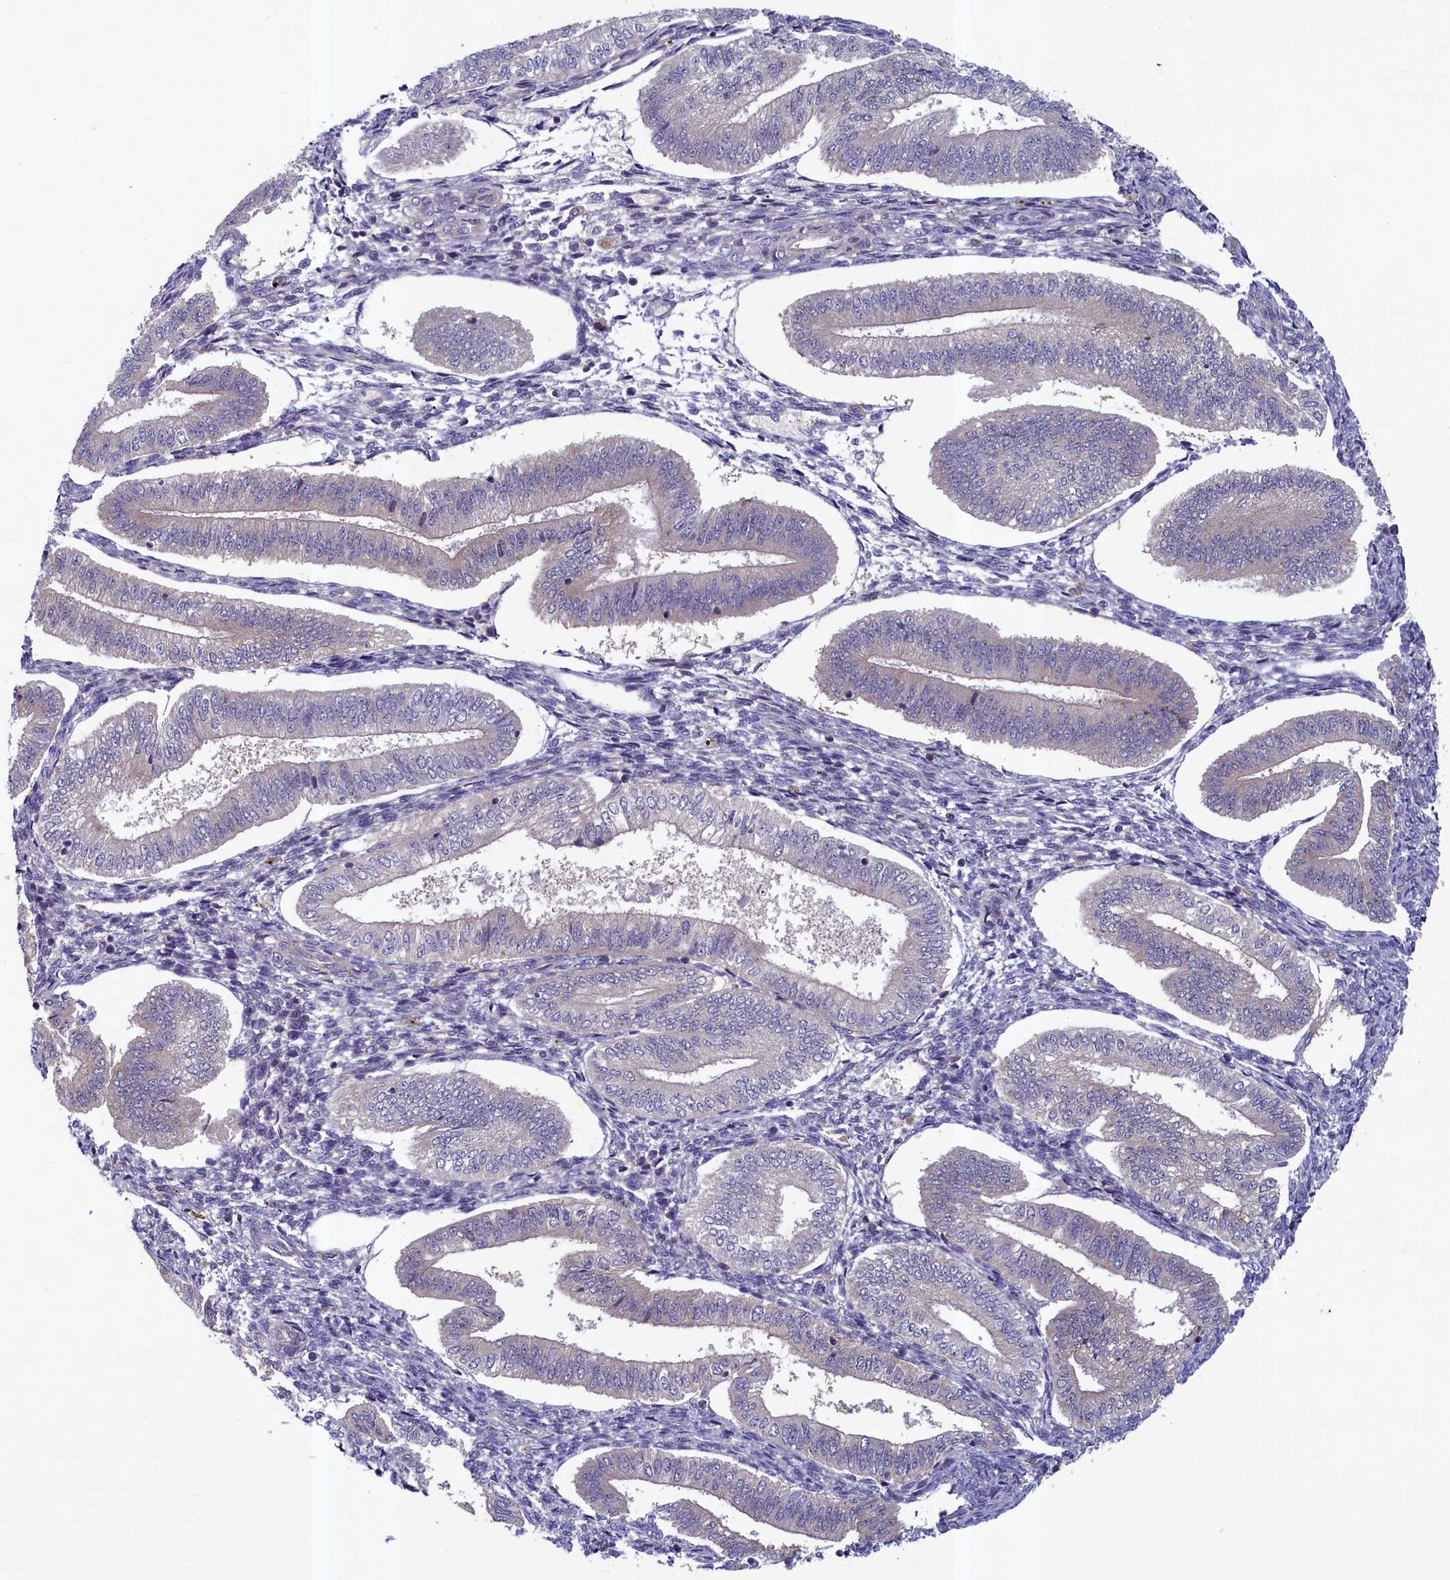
{"staining": {"intensity": "negative", "quantity": "none", "location": "none"}, "tissue": "endometrium", "cell_type": "Cells in endometrial stroma", "image_type": "normal", "snomed": [{"axis": "morphology", "description": "Normal tissue, NOS"}, {"axis": "topography", "description": "Endometrium"}], "caption": "Immunohistochemical staining of normal human endometrium demonstrates no significant positivity in cells in endometrial stroma.", "gene": "NUBP1", "patient": {"sex": "female", "age": 34}}